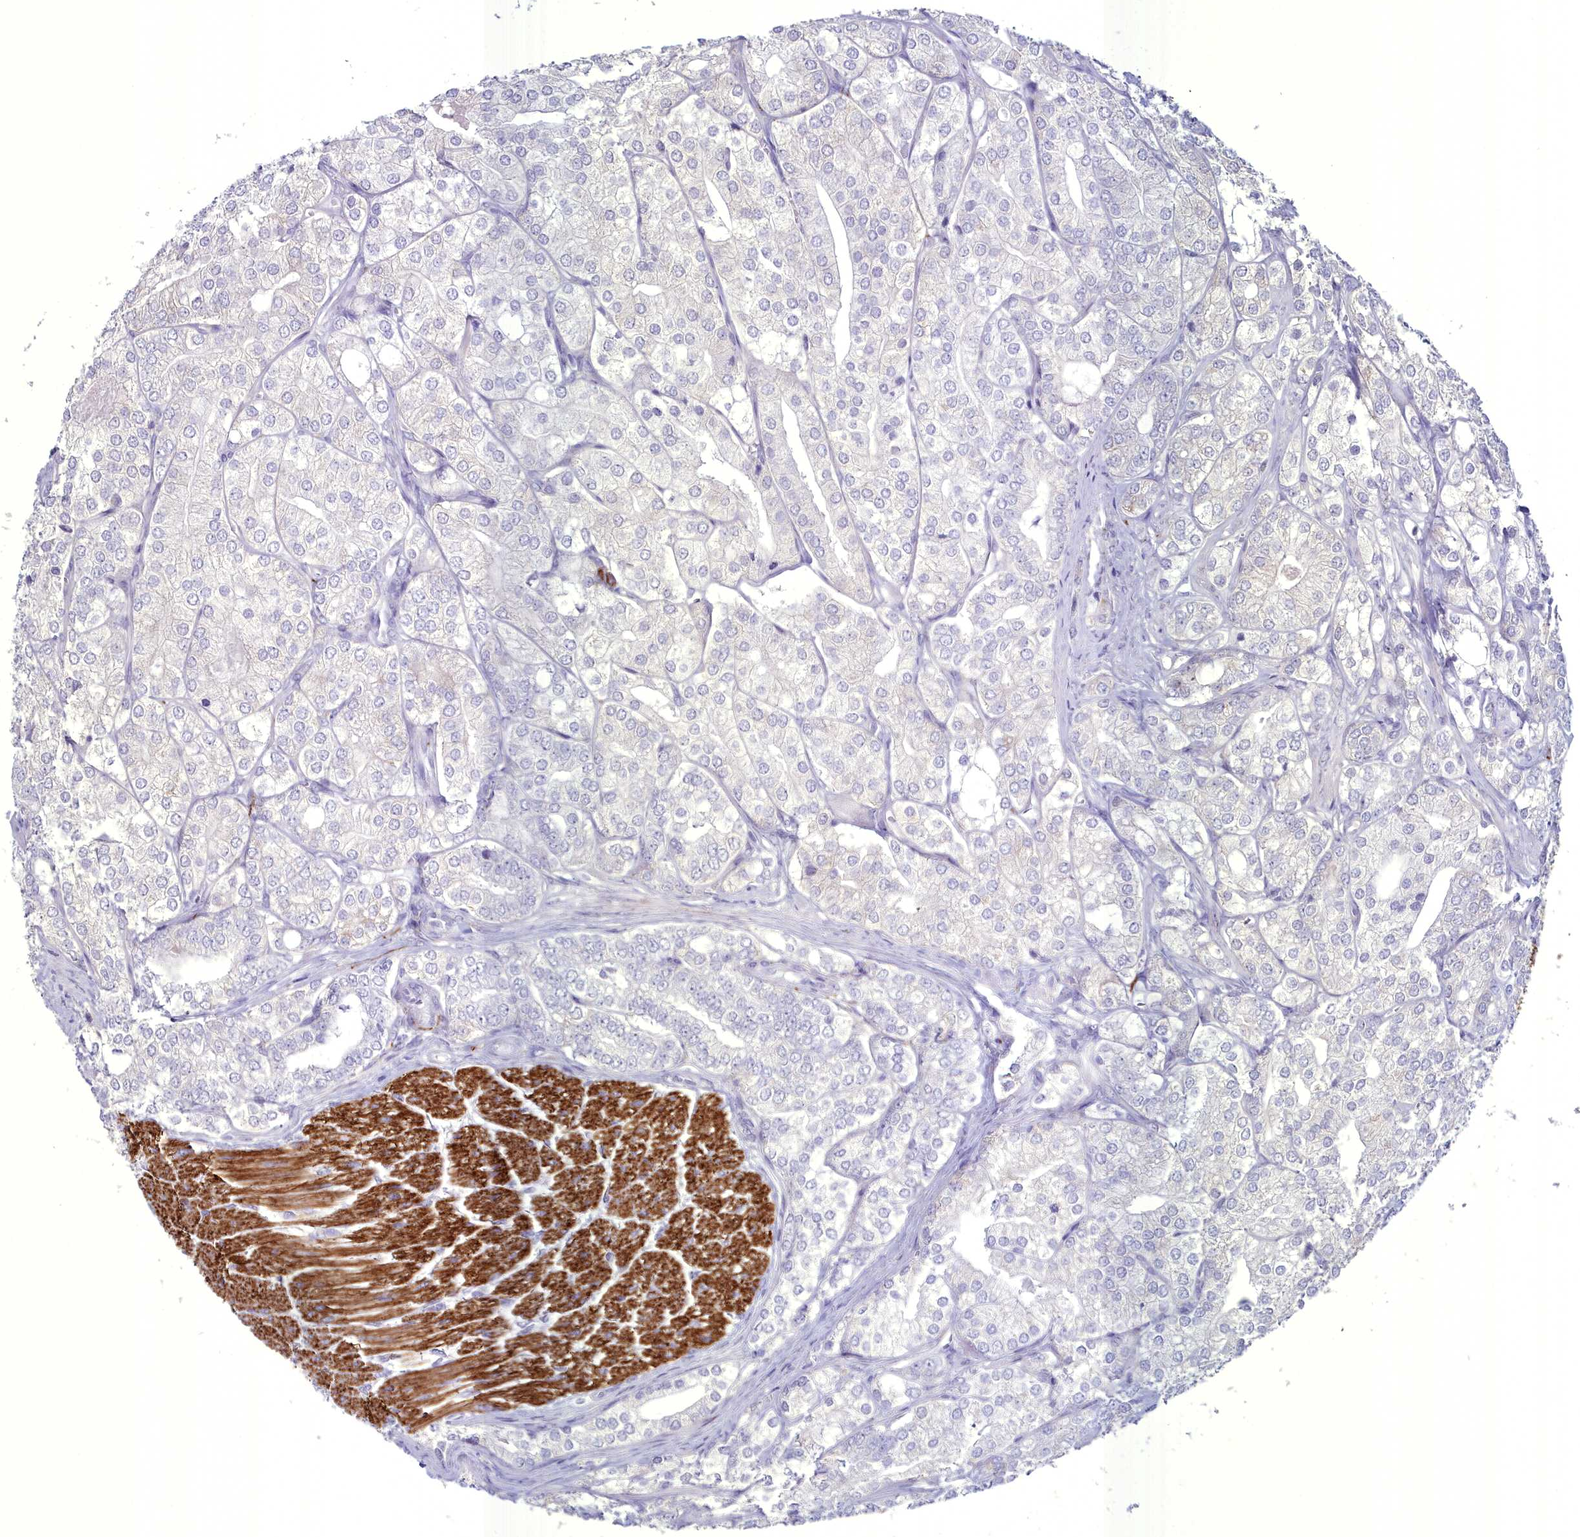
{"staining": {"intensity": "negative", "quantity": "none", "location": "none"}, "tissue": "prostate cancer", "cell_type": "Tumor cells", "image_type": "cancer", "snomed": [{"axis": "morphology", "description": "Adenocarcinoma, High grade"}, {"axis": "topography", "description": "Prostate"}], "caption": "The photomicrograph demonstrates no staining of tumor cells in prostate cancer (adenocarcinoma (high-grade)).", "gene": "MAP6", "patient": {"sex": "male", "age": 50}}